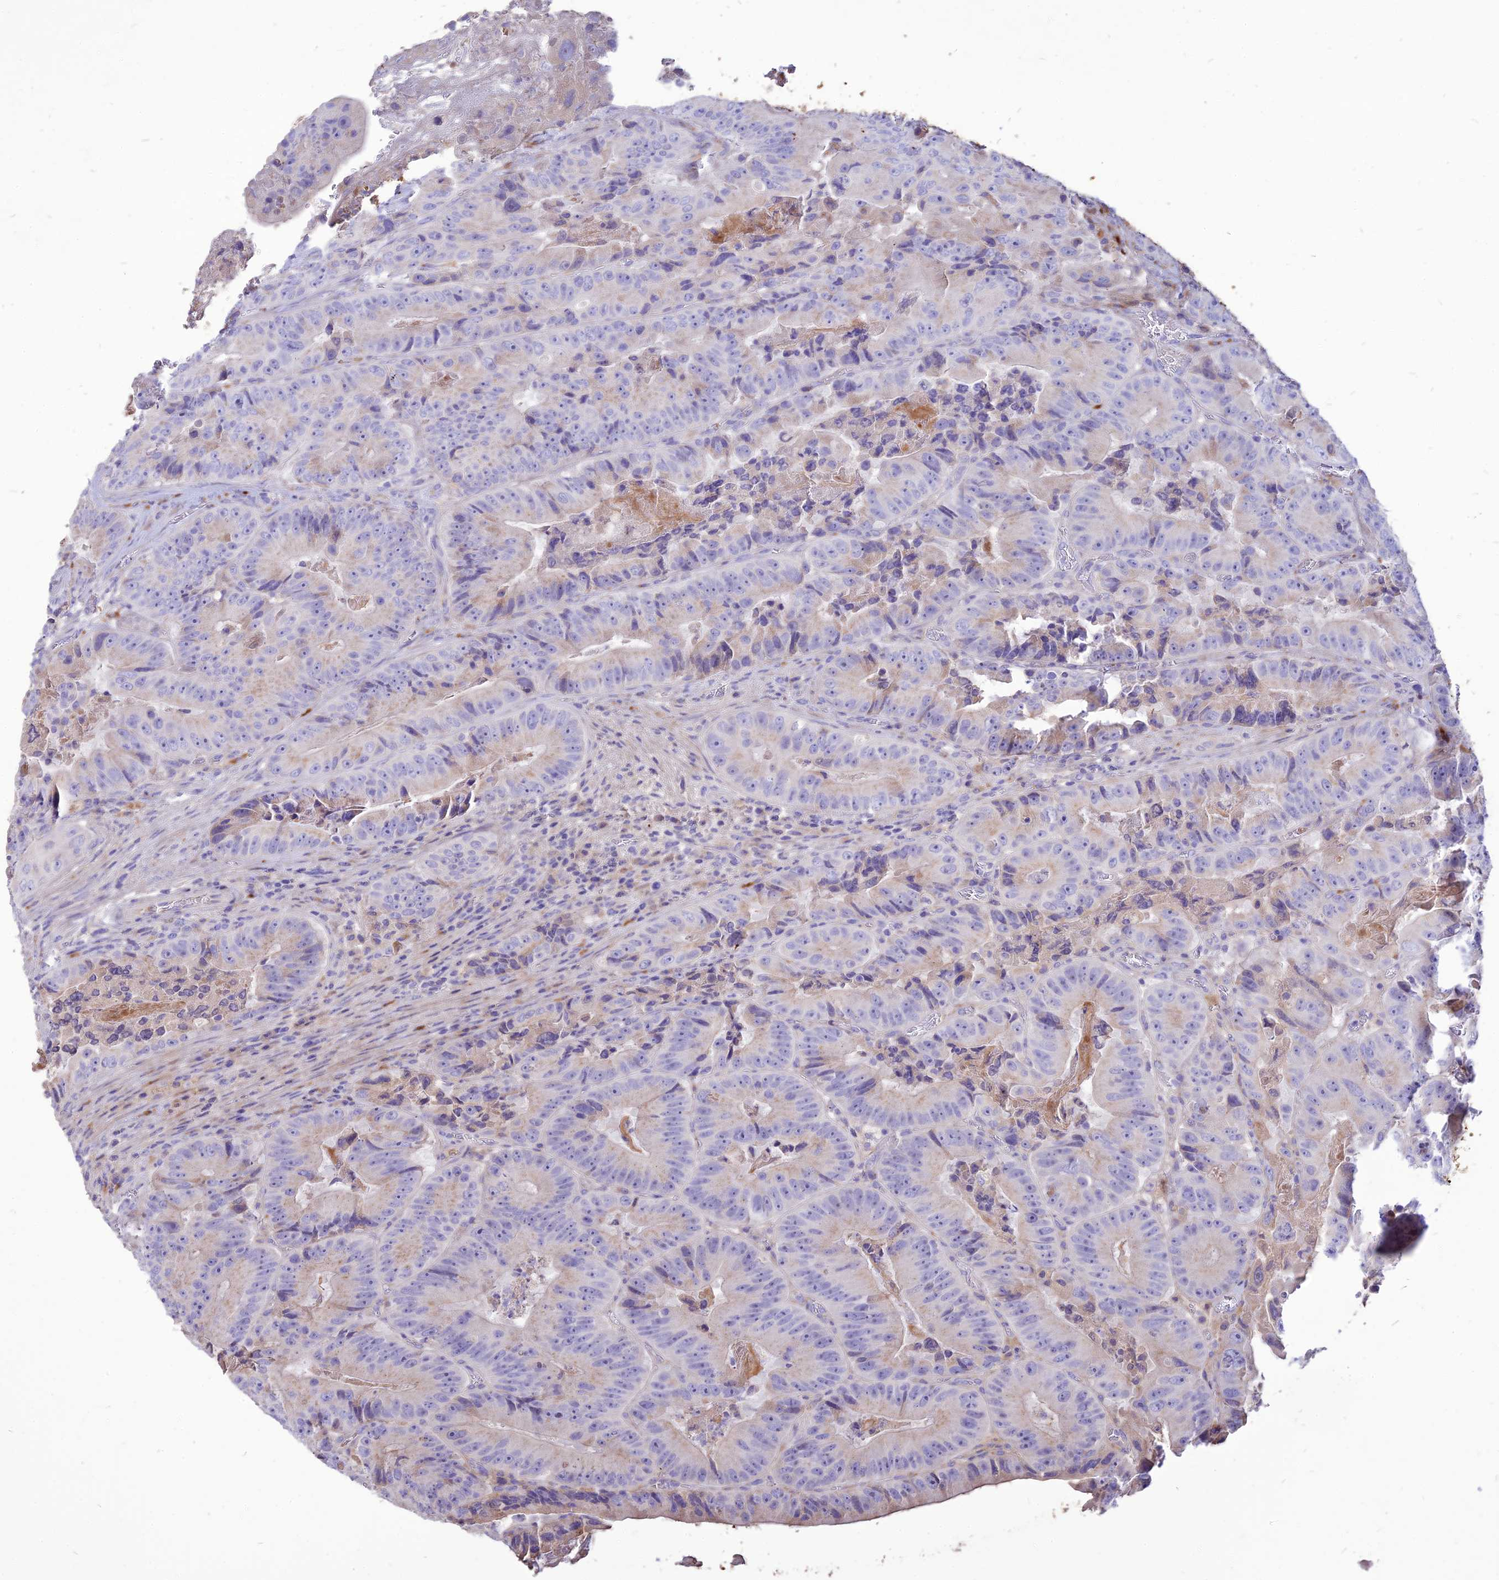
{"staining": {"intensity": "negative", "quantity": "none", "location": "none"}, "tissue": "colorectal cancer", "cell_type": "Tumor cells", "image_type": "cancer", "snomed": [{"axis": "morphology", "description": "Adenocarcinoma, NOS"}, {"axis": "topography", "description": "Colon"}], "caption": "This is a image of IHC staining of adenocarcinoma (colorectal), which shows no positivity in tumor cells. (Stains: DAB (3,3'-diaminobenzidine) immunohistochemistry with hematoxylin counter stain, Microscopy: brightfield microscopy at high magnification).", "gene": "RIMOC1", "patient": {"sex": "female", "age": 86}}